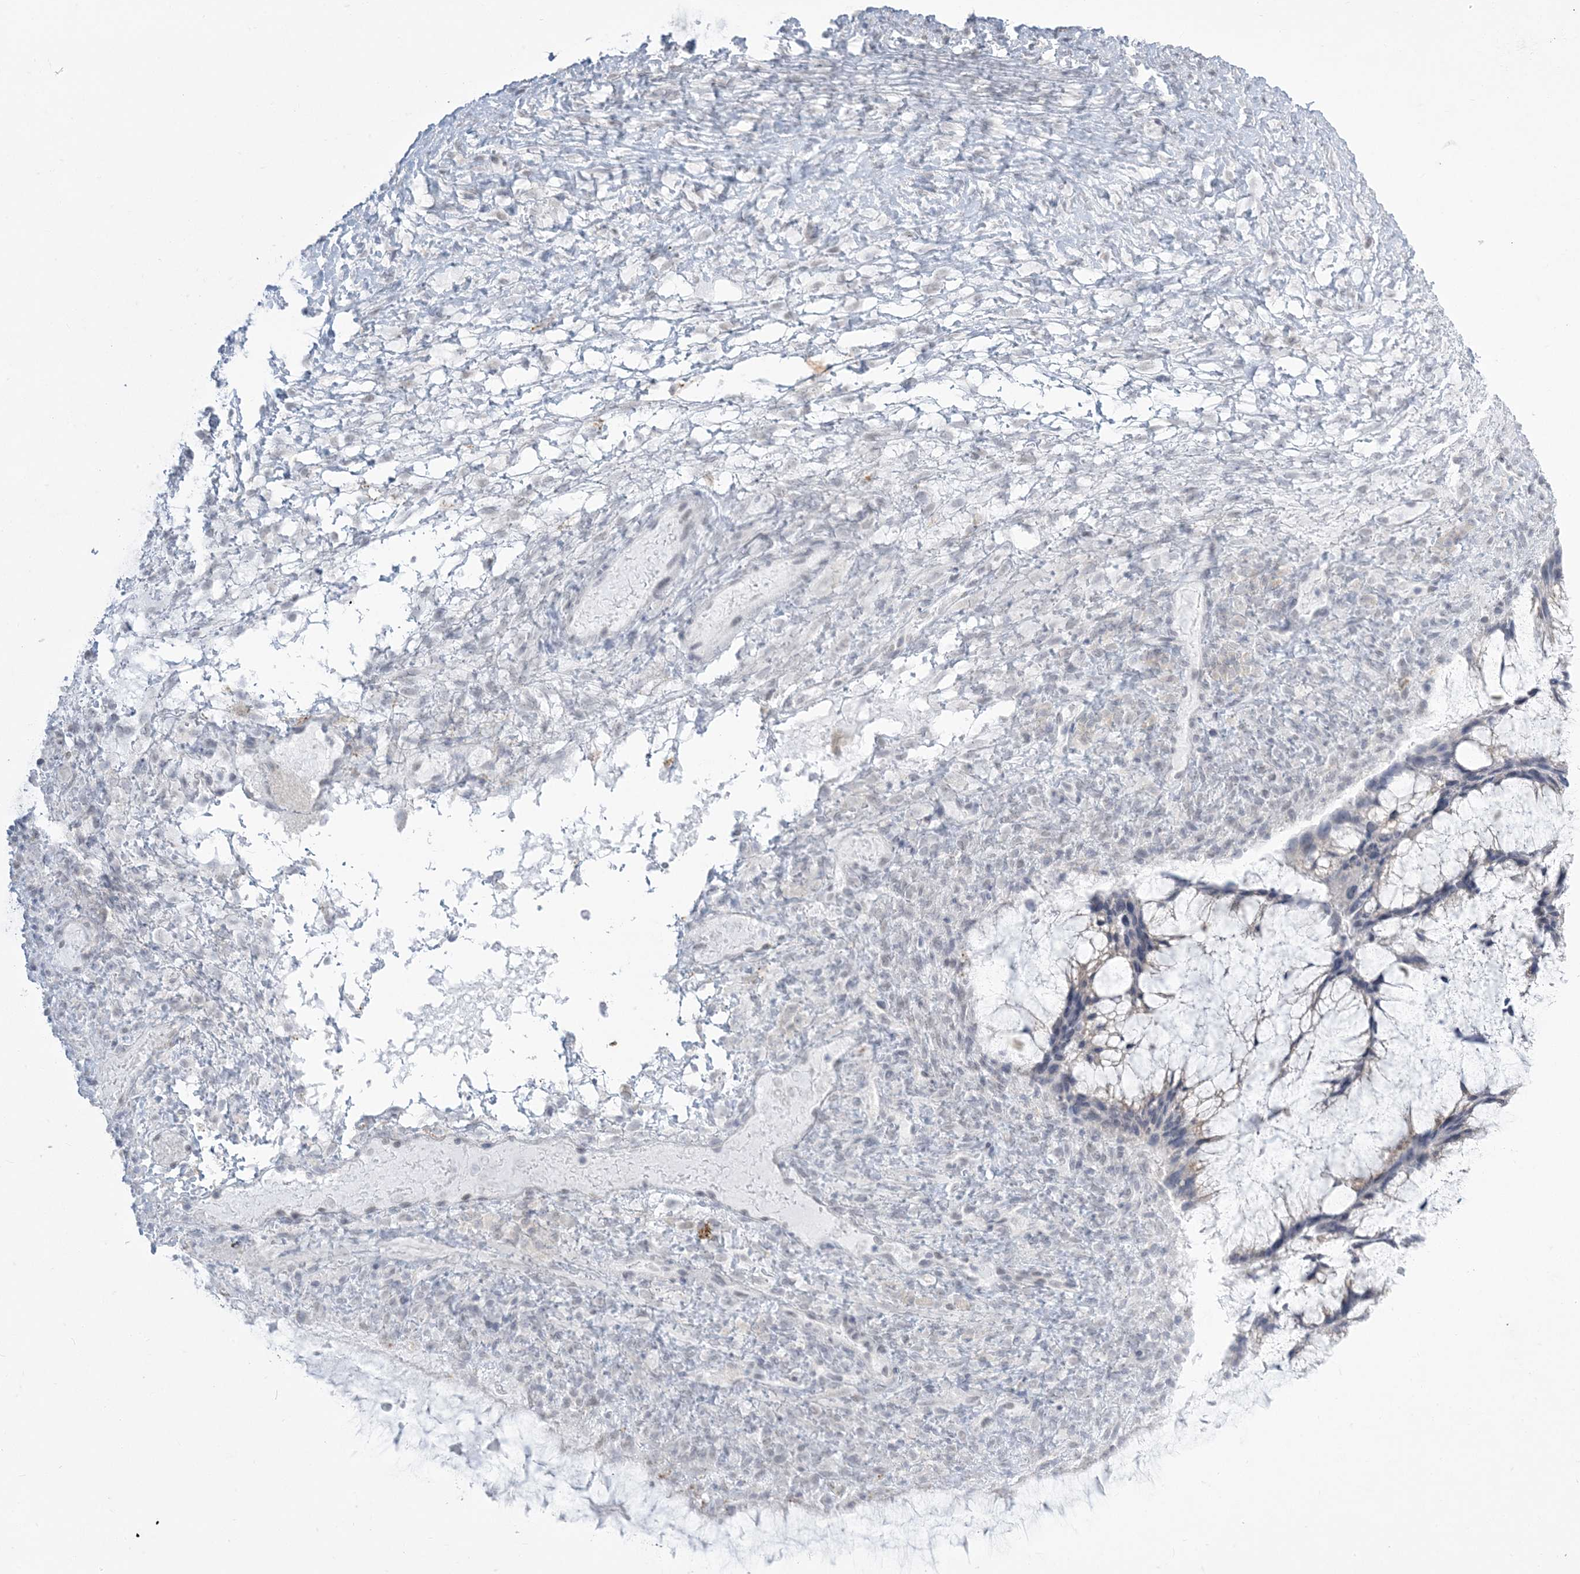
{"staining": {"intensity": "negative", "quantity": "none", "location": "none"}, "tissue": "ovarian cancer", "cell_type": "Tumor cells", "image_type": "cancer", "snomed": [{"axis": "morphology", "description": "Cystadenocarcinoma, mucinous, NOS"}, {"axis": "topography", "description": "Ovary"}], "caption": "Ovarian cancer (mucinous cystadenocarcinoma) was stained to show a protein in brown. There is no significant positivity in tumor cells. (DAB immunohistochemistry with hematoxylin counter stain).", "gene": "ZC3H6", "patient": {"sex": "female", "age": 37}}